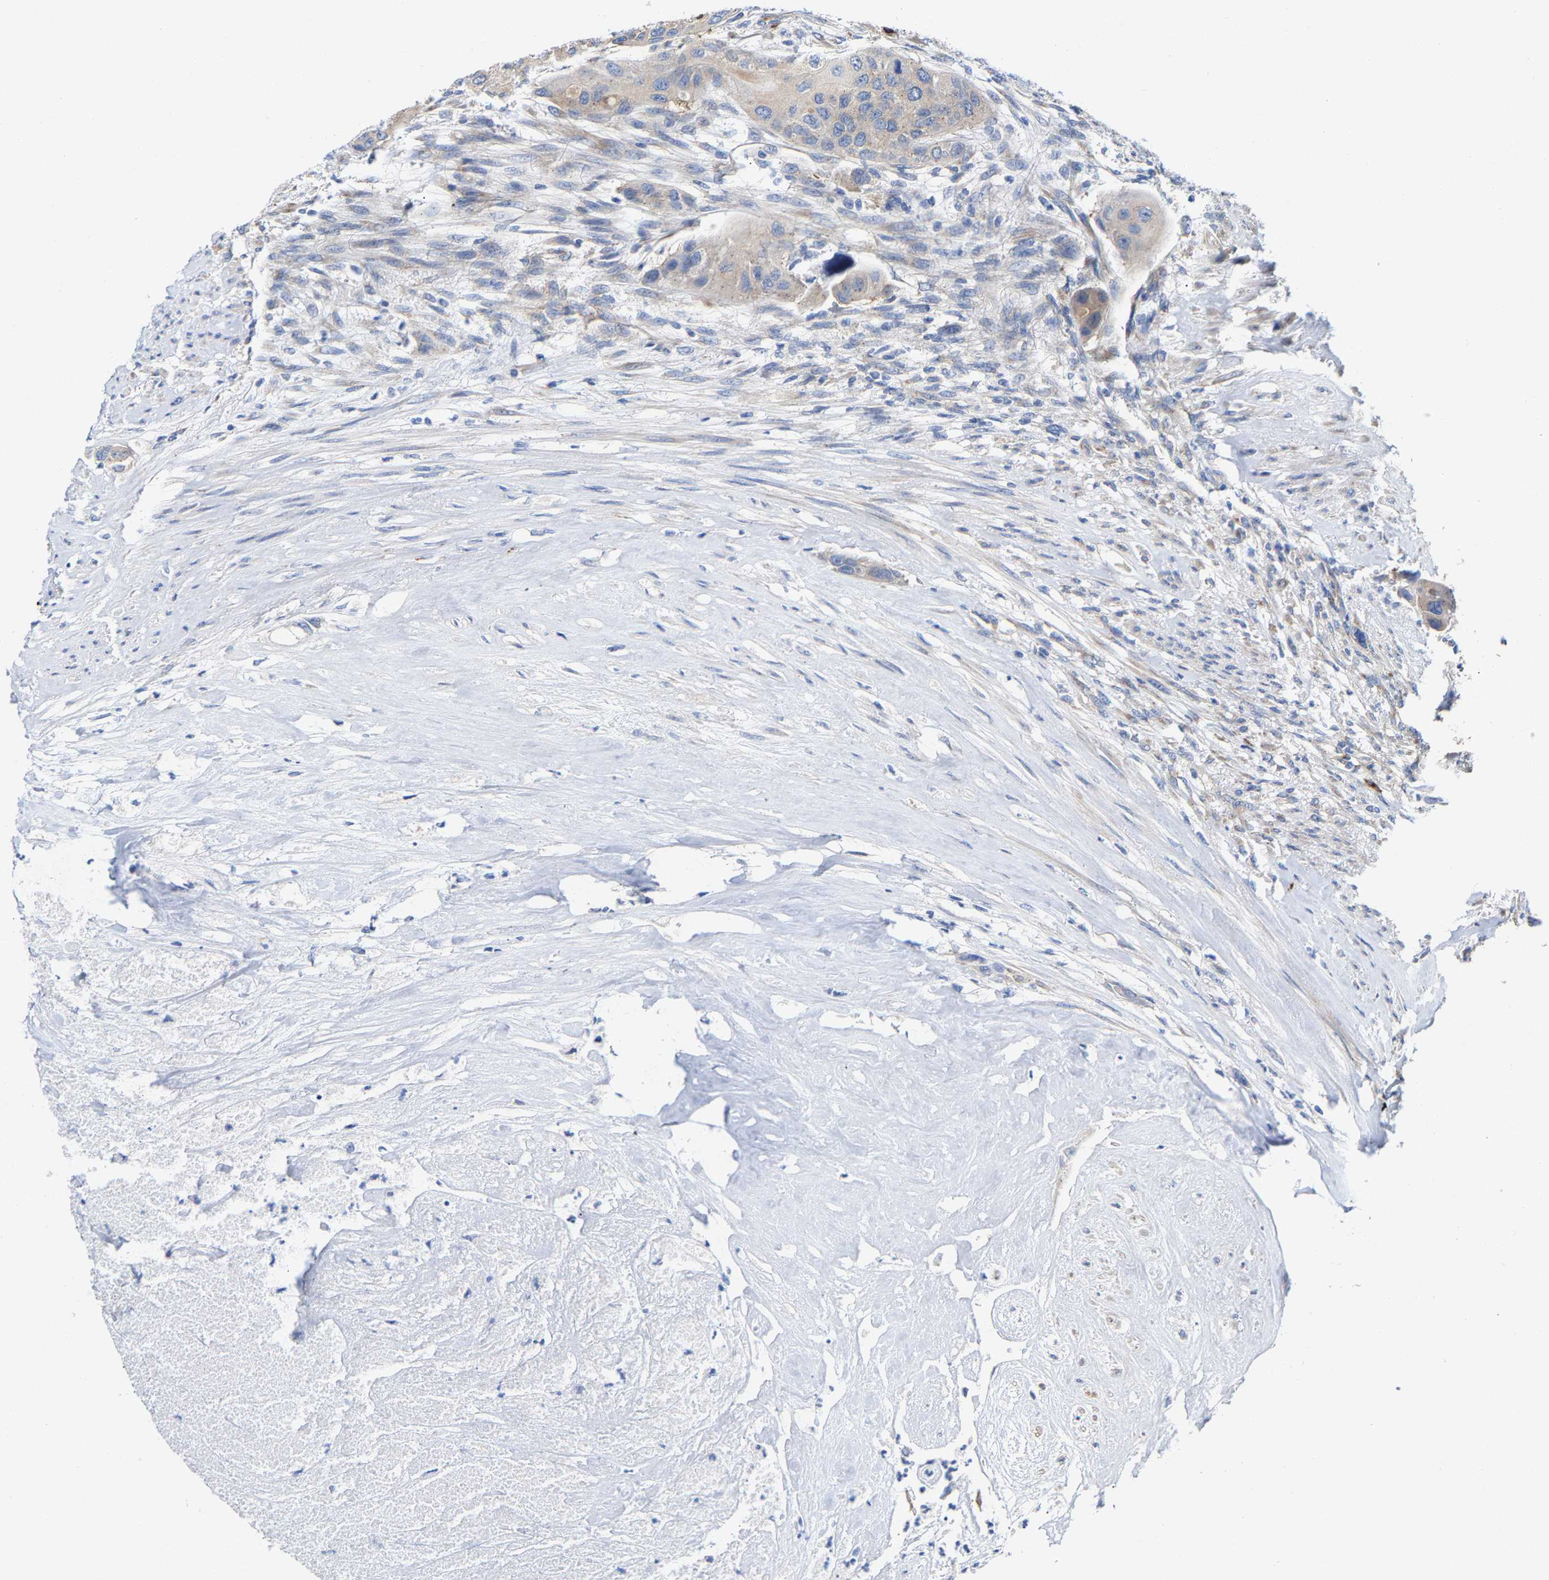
{"staining": {"intensity": "weak", "quantity": "<25%", "location": "cytoplasmic/membranous"}, "tissue": "urothelial cancer", "cell_type": "Tumor cells", "image_type": "cancer", "snomed": [{"axis": "morphology", "description": "Urothelial carcinoma, High grade"}, {"axis": "topography", "description": "Urinary bladder"}], "caption": "IHC photomicrograph of neoplastic tissue: human urothelial carcinoma (high-grade) stained with DAB (3,3'-diaminobenzidine) displays no significant protein staining in tumor cells. (Stains: DAB (3,3'-diaminobenzidine) immunohistochemistry (IHC) with hematoxylin counter stain, Microscopy: brightfield microscopy at high magnification).", "gene": "PPP1R15A", "patient": {"sex": "female", "age": 56}}